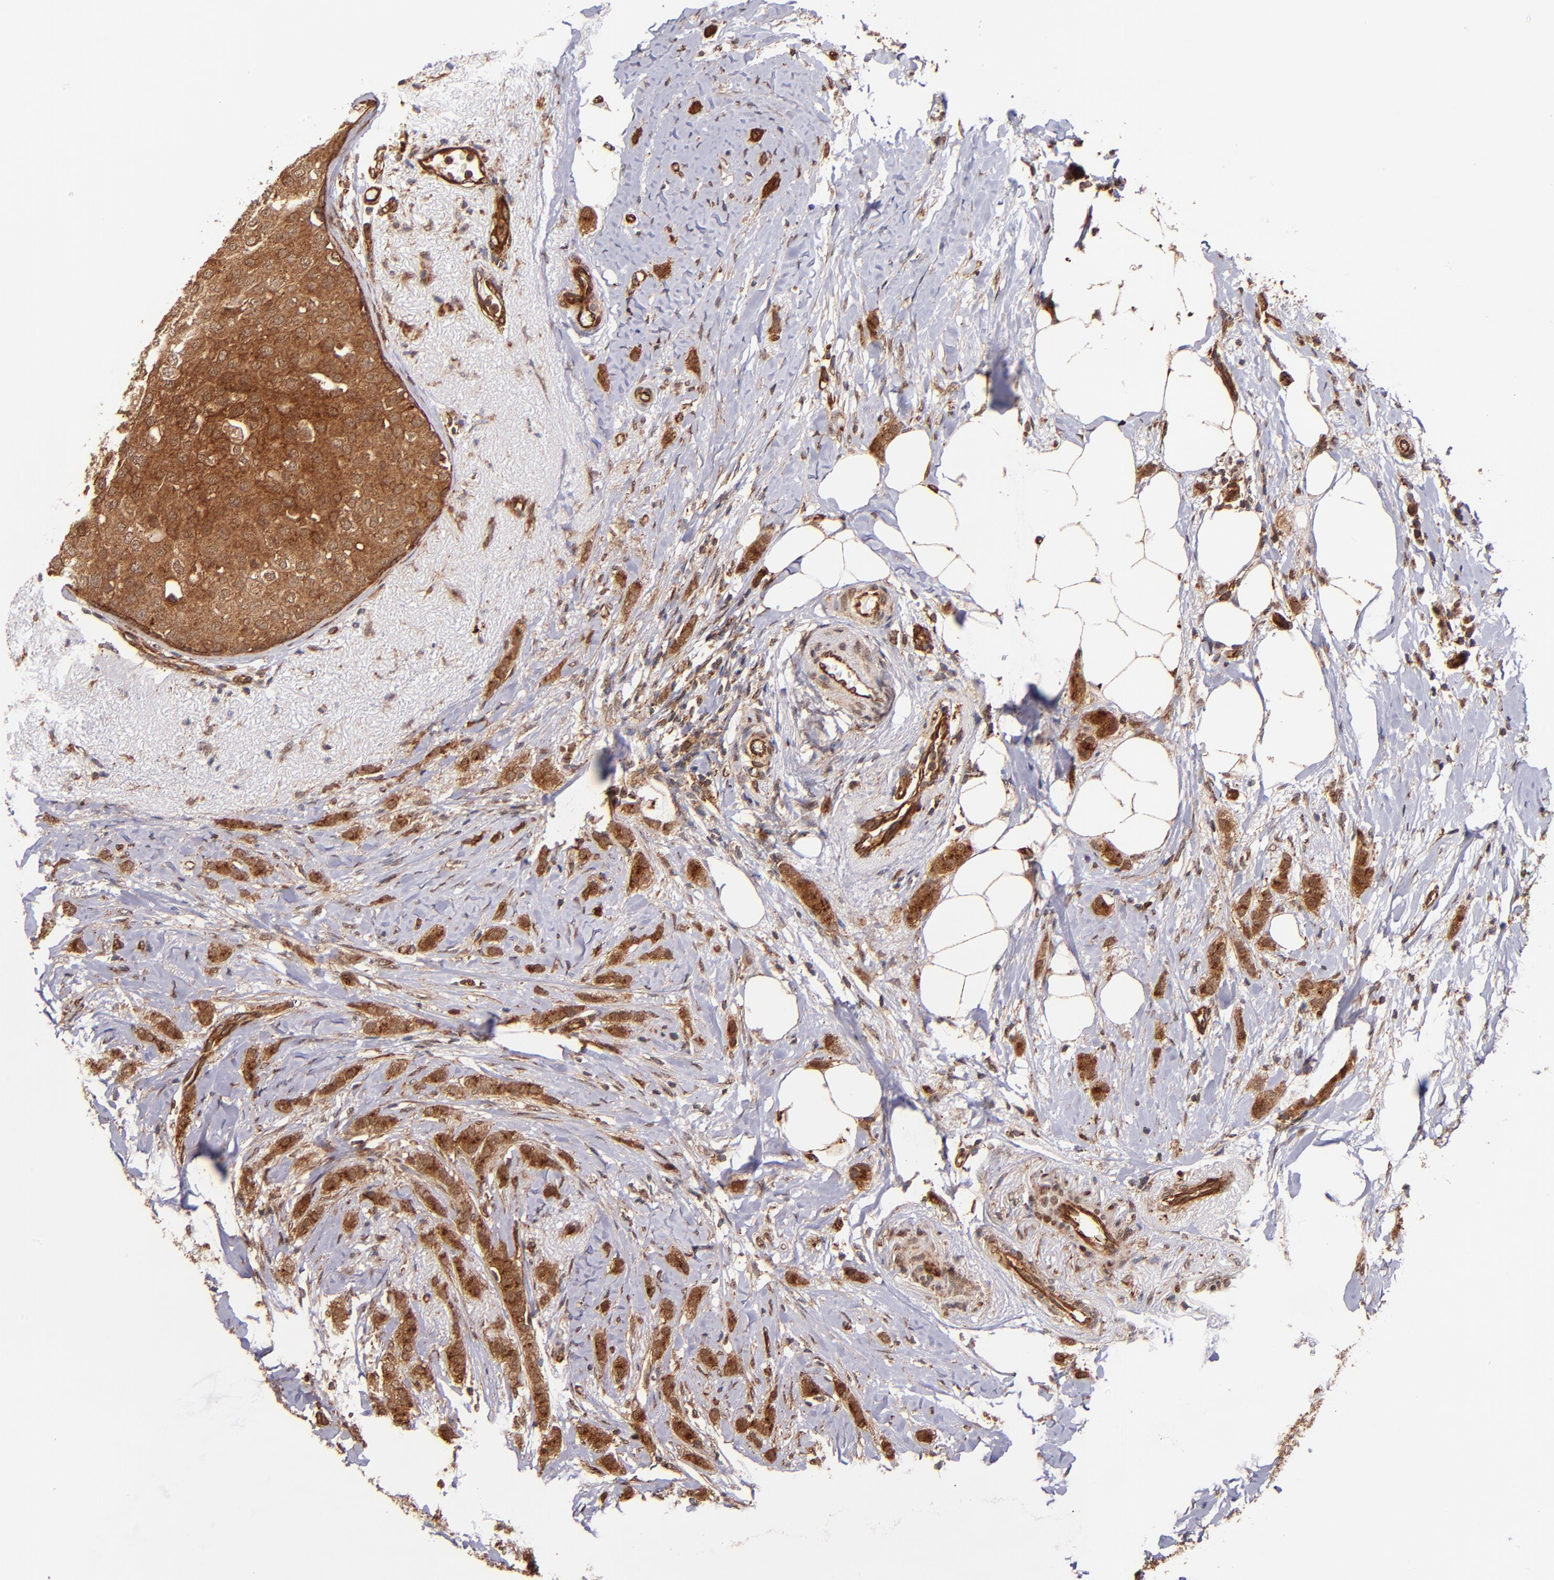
{"staining": {"intensity": "strong", "quantity": ">75%", "location": "cytoplasmic/membranous"}, "tissue": "breast cancer", "cell_type": "Tumor cells", "image_type": "cancer", "snomed": [{"axis": "morphology", "description": "Lobular carcinoma"}, {"axis": "topography", "description": "Breast"}], "caption": "This photomicrograph exhibits IHC staining of breast cancer (lobular carcinoma), with high strong cytoplasmic/membranous expression in approximately >75% of tumor cells.", "gene": "STX8", "patient": {"sex": "female", "age": 55}}